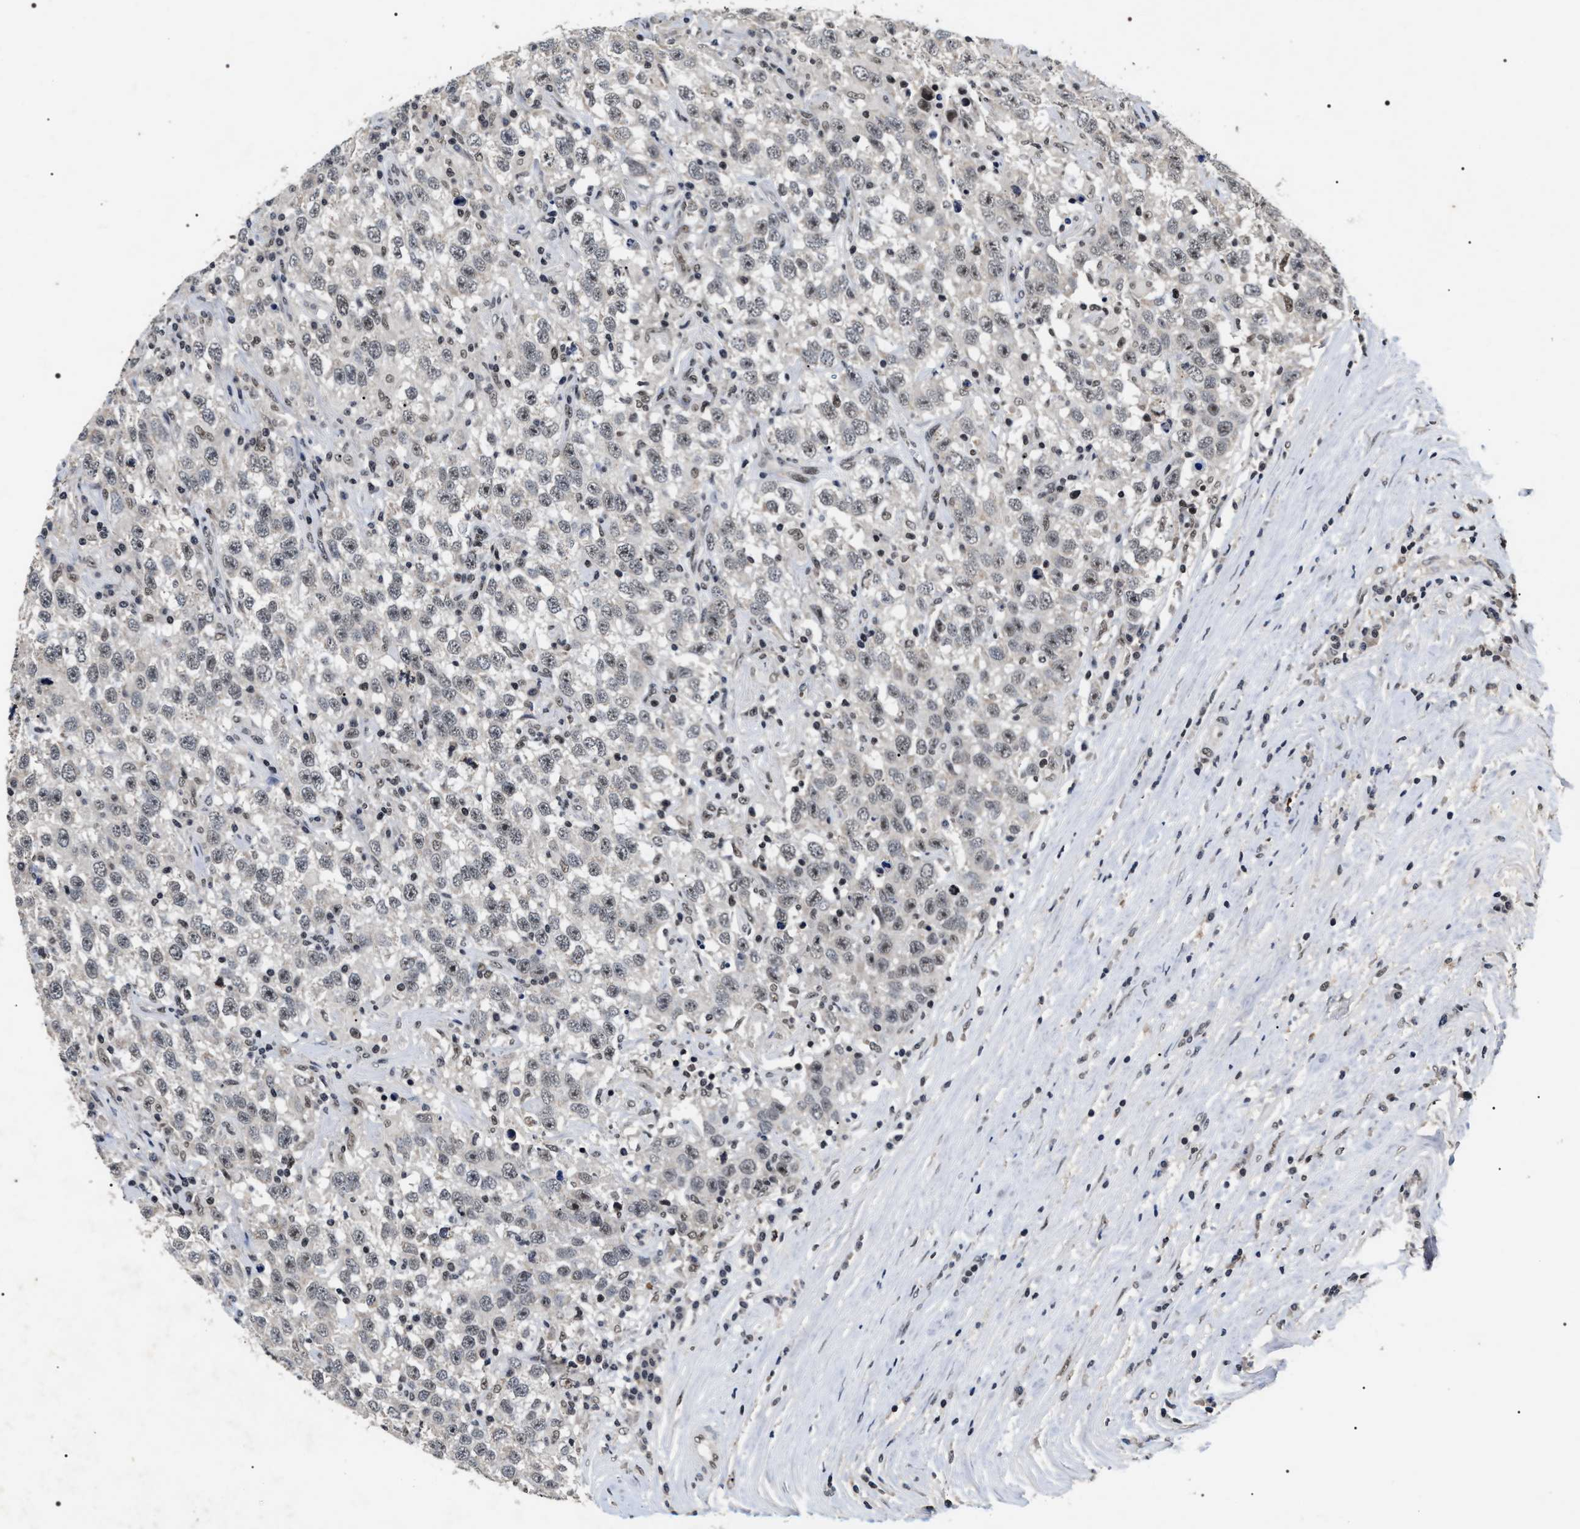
{"staining": {"intensity": "weak", "quantity": "<25%", "location": "nuclear"}, "tissue": "testis cancer", "cell_type": "Tumor cells", "image_type": "cancer", "snomed": [{"axis": "morphology", "description": "Seminoma, NOS"}, {"axis": "topography", "description": "Testis"}], "caption": "High power microscopy photomicrograph of an immunohistochemistry (IHC) micrograph of testis seminoma, revealing no significant expression in tumor cells.", "gene": "RRP1B", "patient": {"sex": "male", "age": 41}}